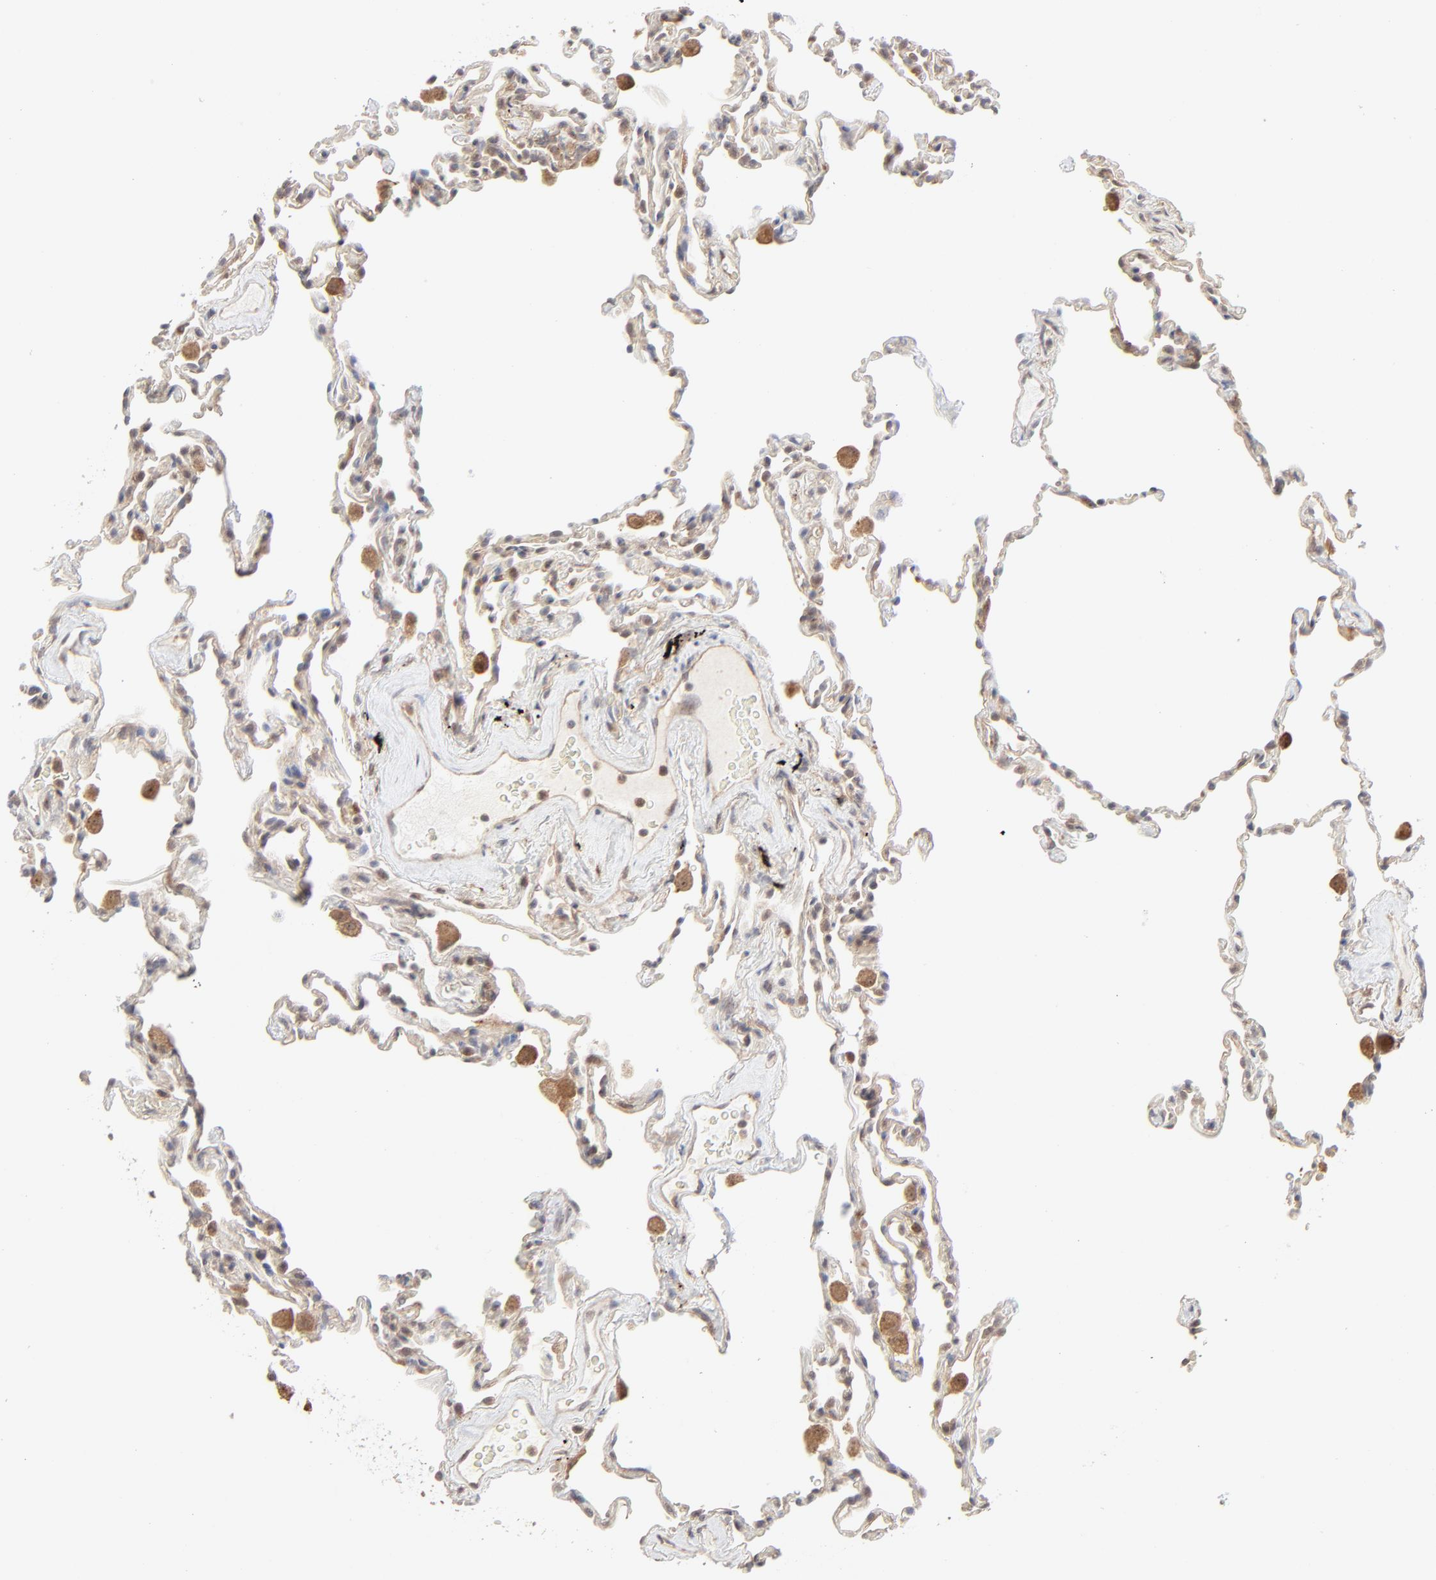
{"staining": {"intensity": "moderate", "quantity": "25%-75%", "location": "cytoplasmic/membranous"}, "tissue": "lung", "cell_type": "Alveolar cells", "image_type": "normal", "snomed": [{"axis": "morphology", "description": "Normal tissue, NOS"}, {"axis": "morphology", "description": "Soft tissue tumor metastatic"}, {"axis": "topography", "description": "Lung"}], "caption": "The micrograph displays immunohistochemical staining of benign lung. There is moderate cytoplasmic/membranous positivity is seen in approximately 25%-75% of alveolar cells. The protein is stained brown, and the nuclei are stained in blue (DAB IHC with brightfield microscopy, high magnification).", "gene": "RAB5C", "patient": {"sex": "male", "age": 59}}